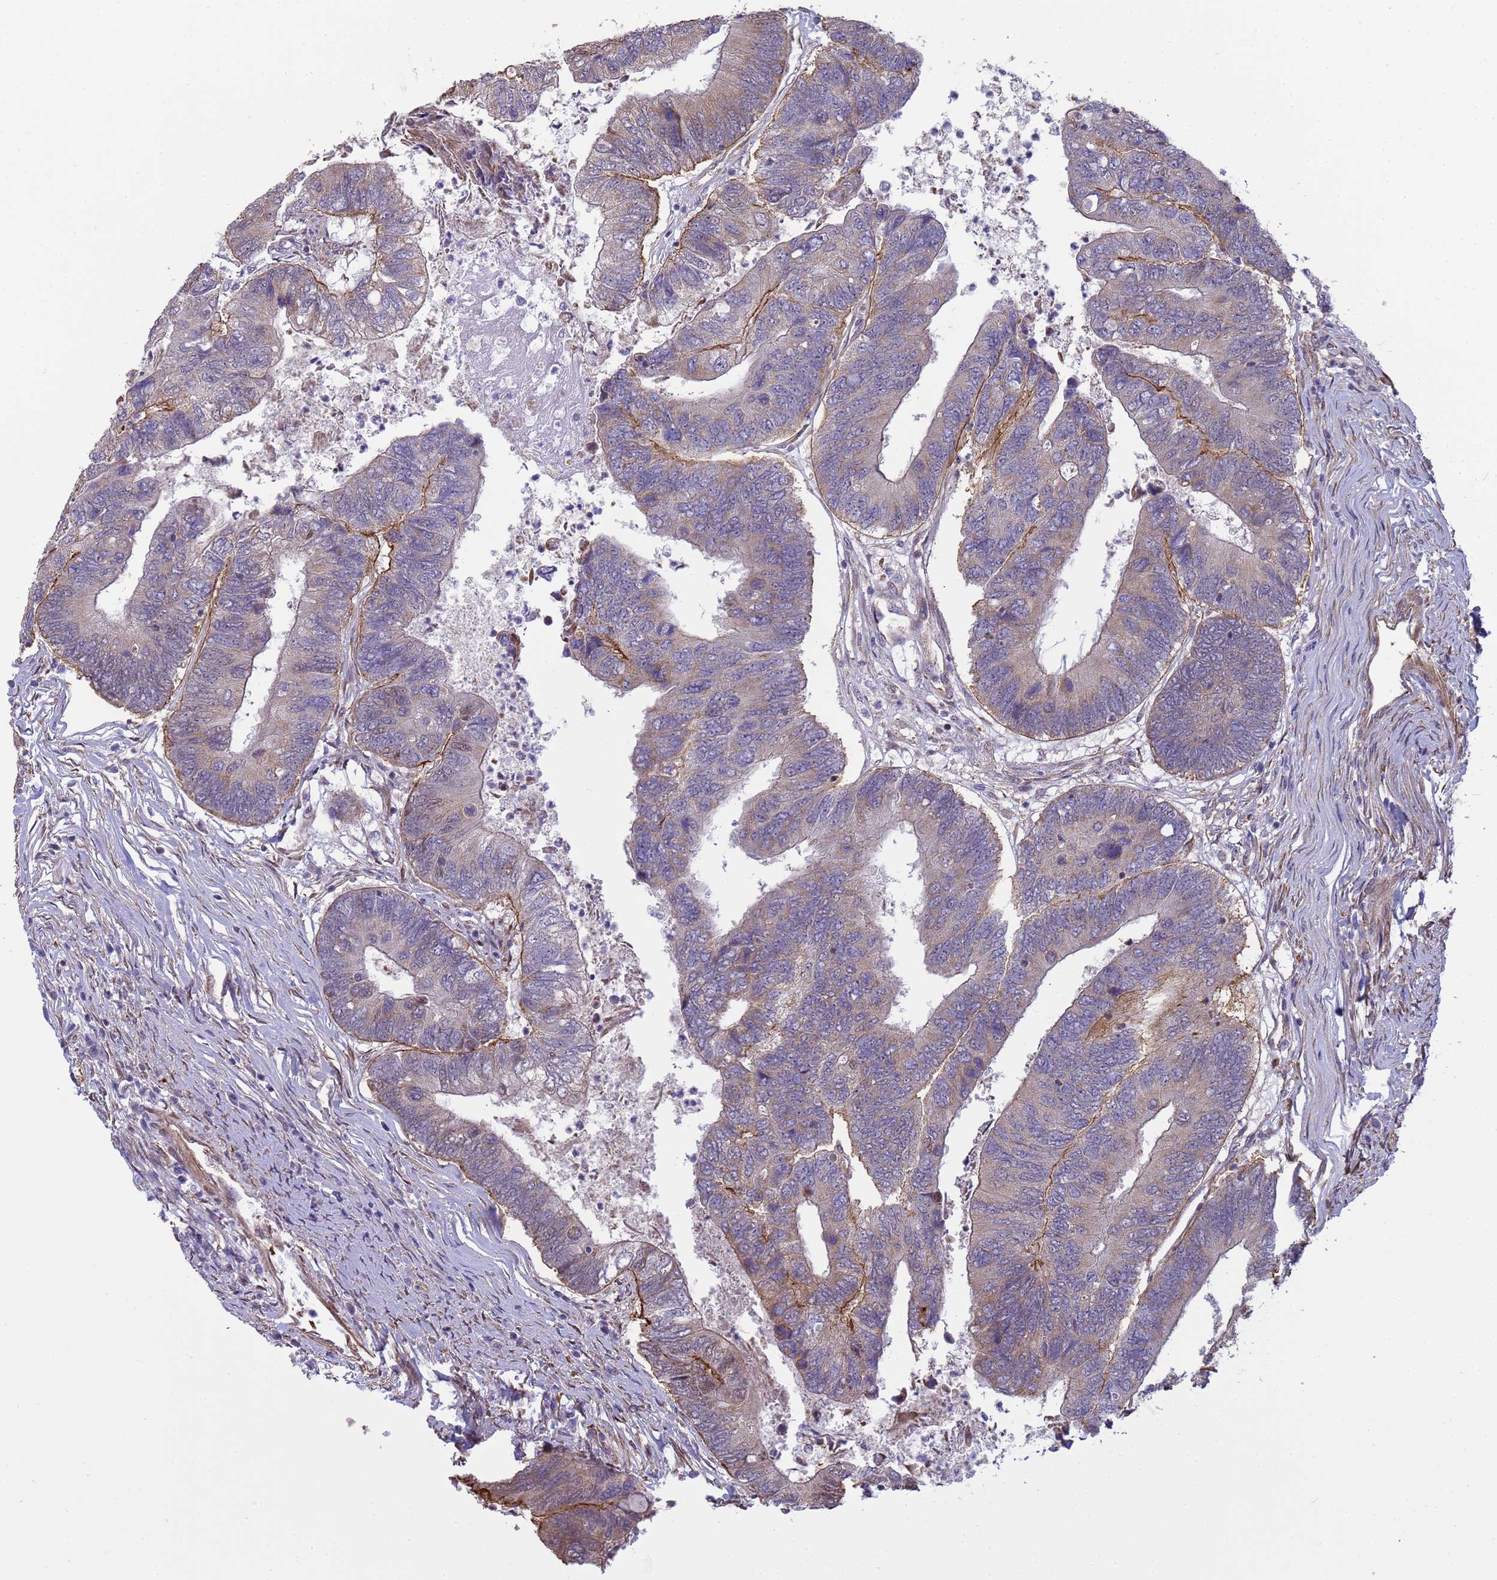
{"staining": {"intensity": "moderate", "quantity": "<25%", "location": "cytoplasmic/membranous"}, "tissue": "colorectal cancer", "cell_type": "Tumor cells", "image_type": "cancer", "snomed": [{"axis": "morphology", "description": "Adenocarcinoma, NOS"}, {"axis": "topography", "description": "Colon"}], "caption": "Brown immunohistochemical staining in colorectal cancer (adenocarcinoma) reveals moderate cytoplasmic/membranous positivity in approximately <25% of tumor cells.", "gene": "ITGB4", "patient": {"sex": "female", "age": 67}}